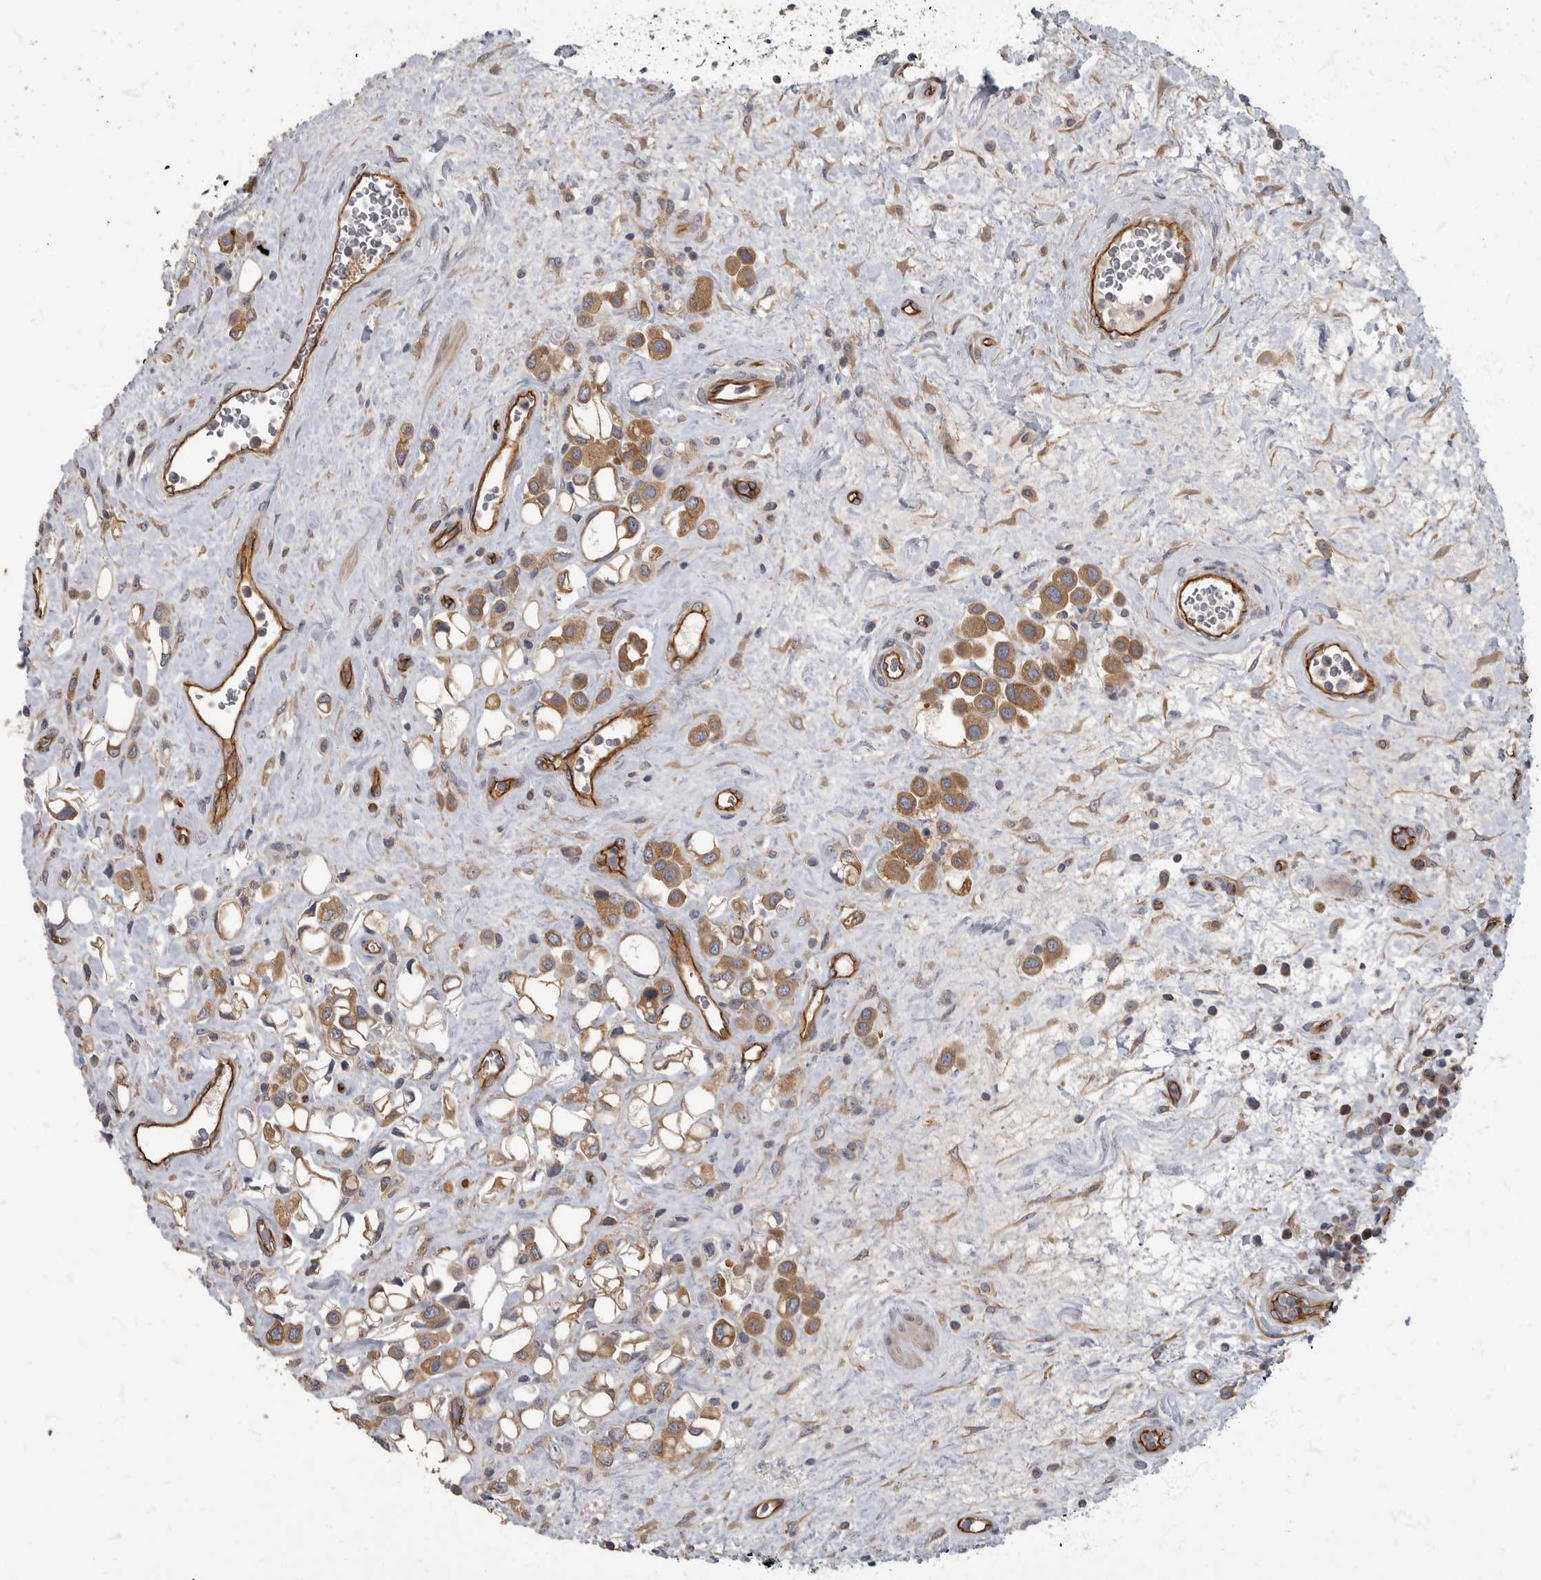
{"staining": {"intensity": "moderate", "quantity": ">75%", "location": "cytoplasmic/membranous"}, "tissue": "urothelial cancer", "cell_type": "Tumor cells", "image_type": "cancer", "snomed": [{"axis": "morphology", "description": "Urothelial carcinoma, High grade"}, {"axis": "topography", "description": "Urinary bladder"}], "caption": "This is an image of immunohistochemistry (IHC) staining of urothelial cancer, which shows moderate positivity in the cytoplasmic/membranous of tumor cells.", "gene": "PDK1", "patient": {"sex": "male", "age": 50}}